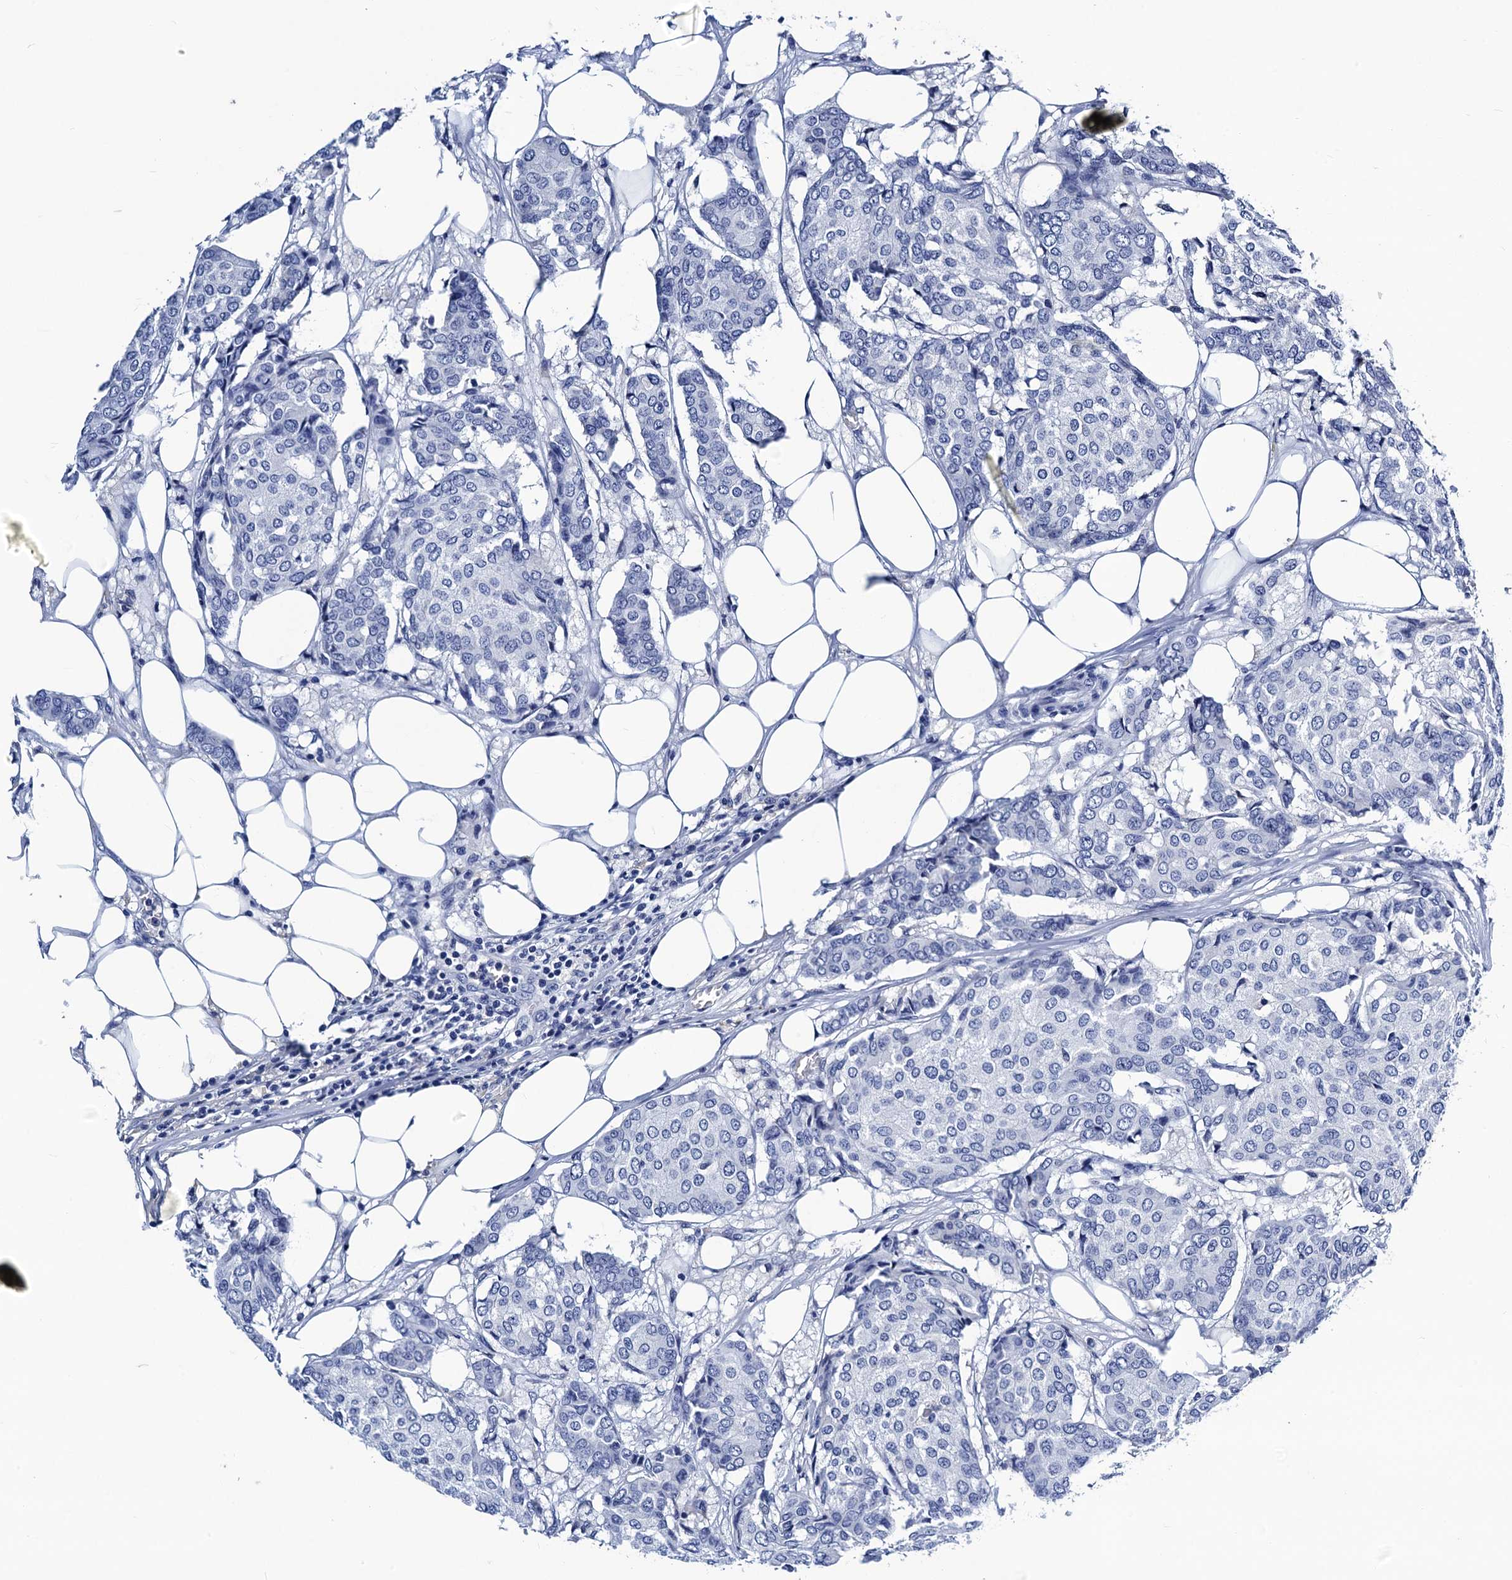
{"staining": {"intensity": "negative", "quantity": "none", "location": "none"}, "tissue": "breast cancer", "cell_type": "Tumor cells", "image_type": "cancer", "snomed": [{"axis": "morphology", "description": "Duct carcinoma"}, {"axis": "topography", "description": "Breast"}], "caption": "A histopathology image of invasive ductal carcinoma (breast) stained for a protein exhibits no brown staining in tumor cells. The staining was performed using DAB (3,3'-diaminobenzidine) to visualize the protein expression in brown, while the nuclei were stained in blue with hematoxylin (Magnification: 20x).", "gene": "LRRC30", "patient": {"sex": "female", "age": 75}}